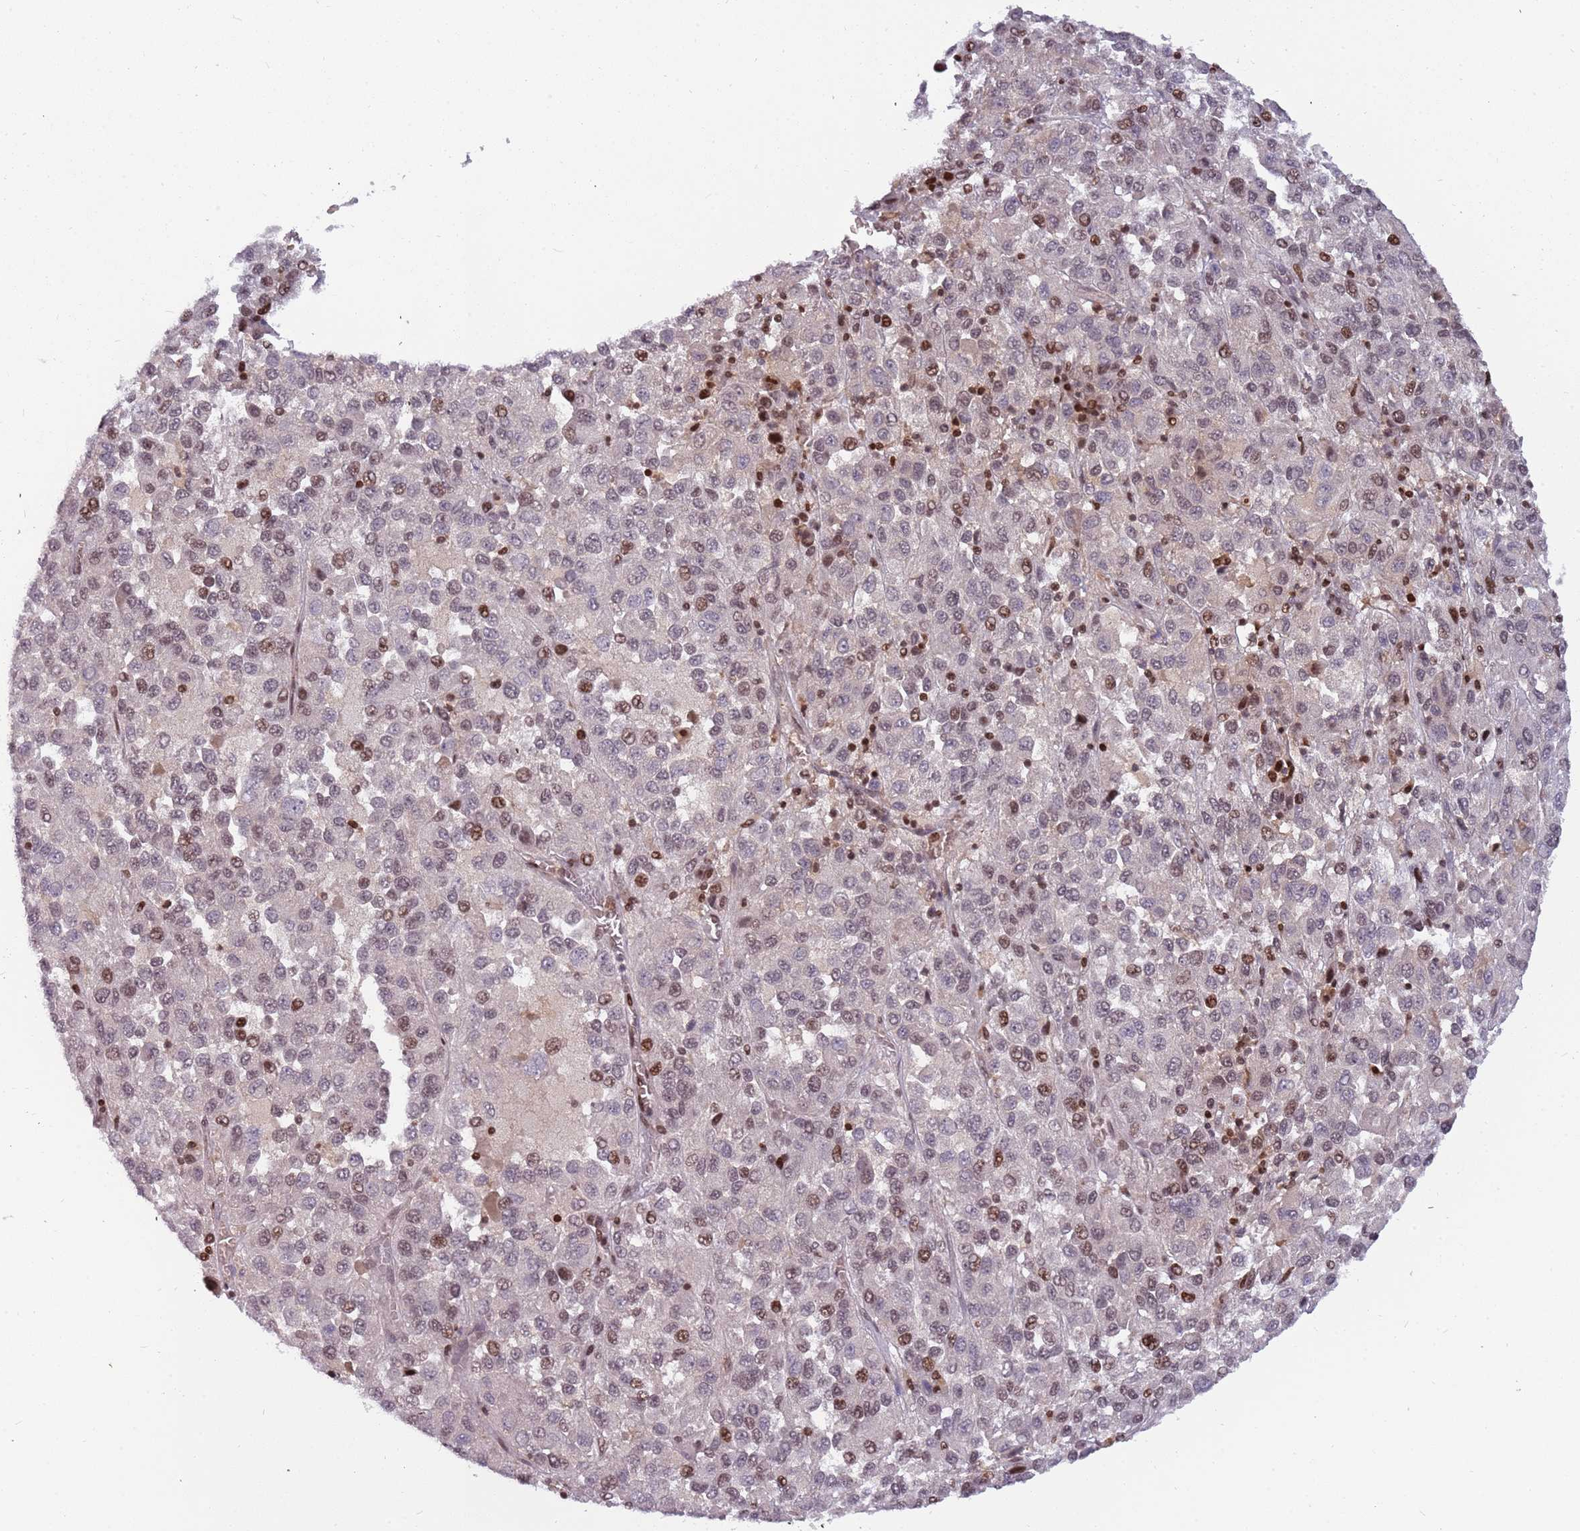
{"staining": {"intensity": "moderate", "quantity": "<25%", "location": "nuclear"}, "tissue": "melanoma", "cell_type": "Tumor cells", "image_type": "cancer", "snomed": [{"axis": "morphology", "description": "Malignant melanoma, Metastatic site"}, {"axis": "topography", "description": "Lung"}], "caption": "Malignant melanoma (metastatic site) stained for a protein (brown) shows moderate nuclear positive positivity in about <25% of tumor cells.", "gene": "ARHGEF5", "patient": {"sex": "male", "age": 64}}